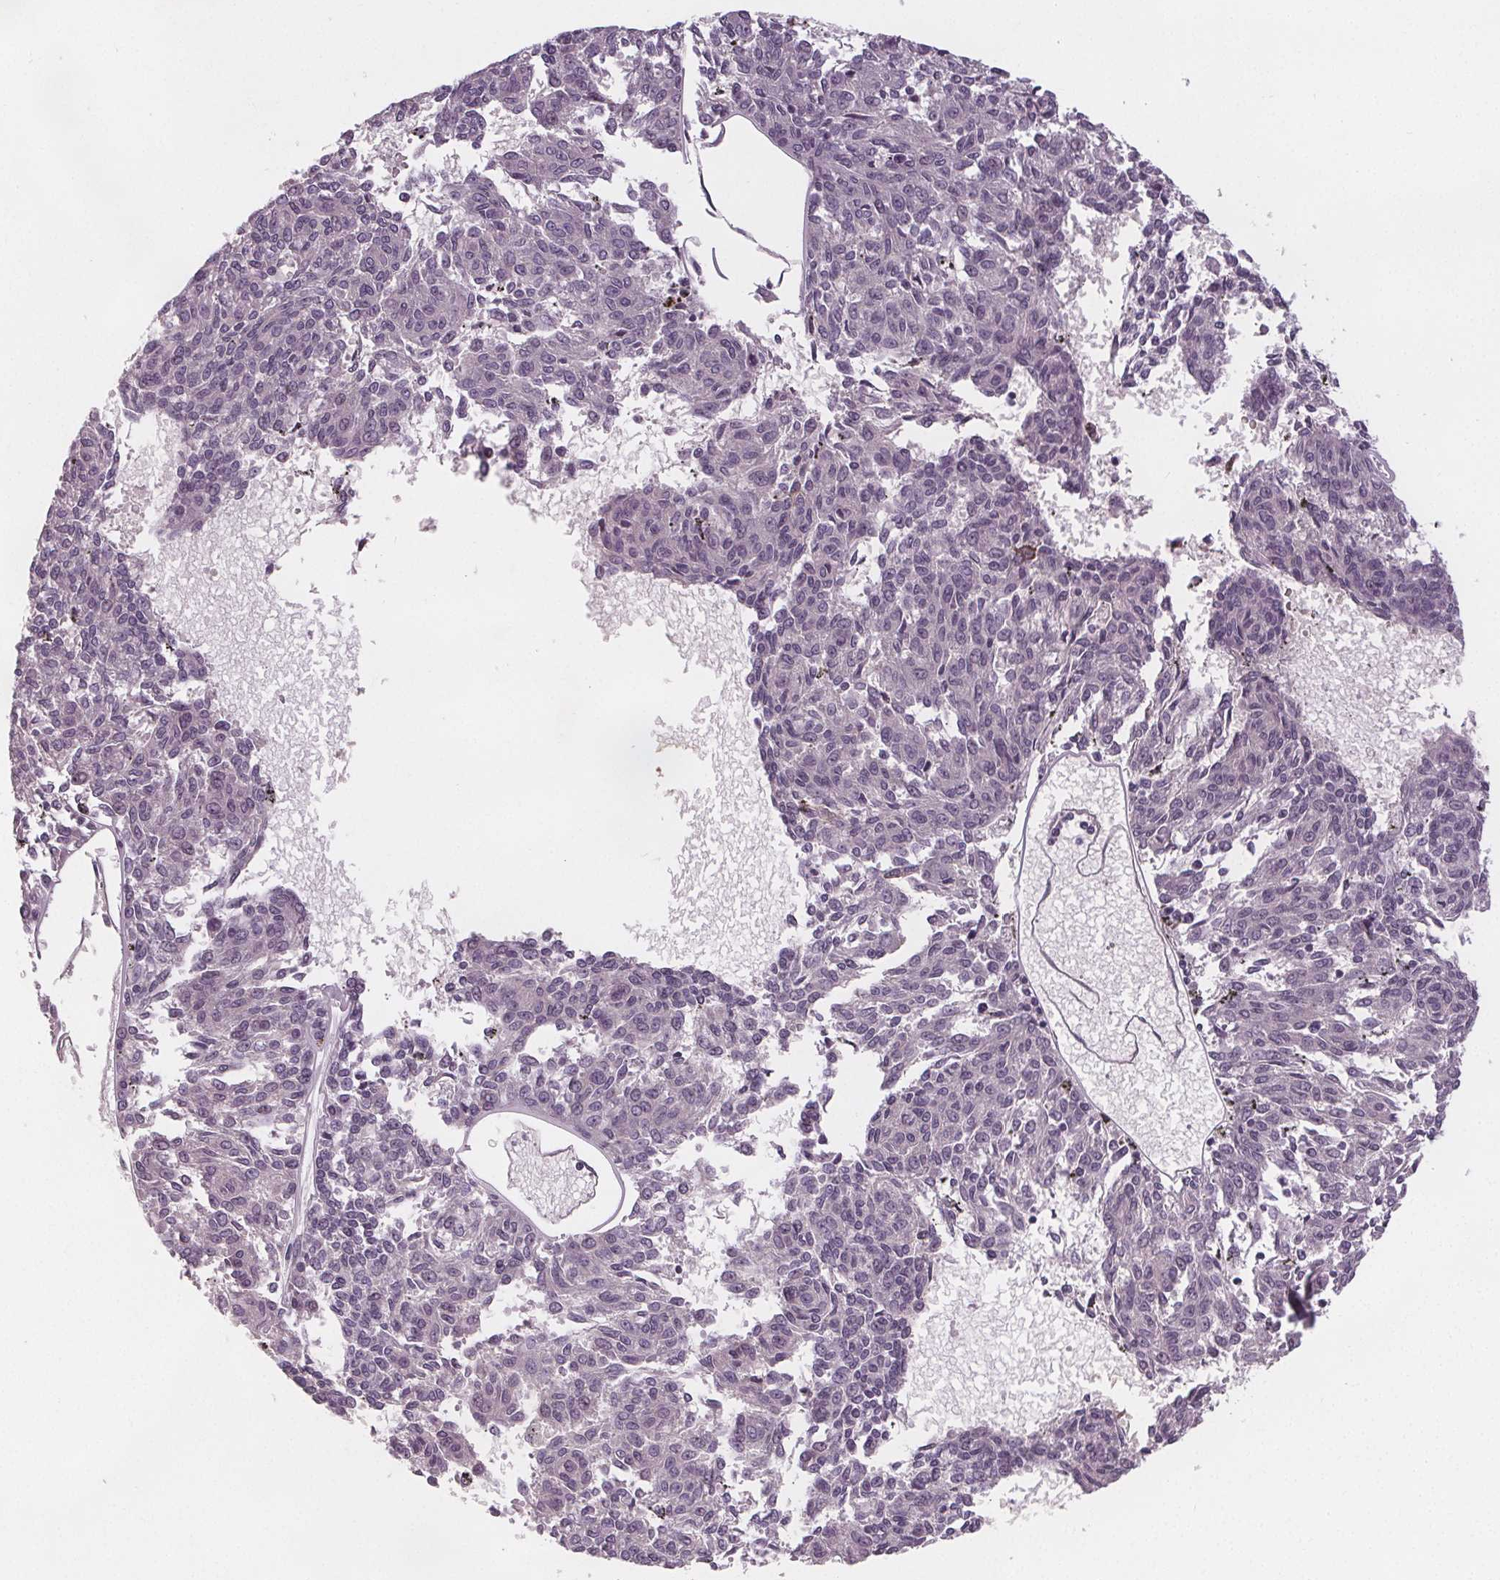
{"staining": {"intensity": "negative", "quantity": "none", "location": "none"}, "tissue": "melanoma", "cell_type": "Tumor cells", "image_type": "cancer", "snomed": [{"axis": "morphology", "description": "Malignant melanoma, NOS"}, {"axis": "topography", "description": "Skin"}], "caption": "This is an immunohistochemistry (IHC) histopathology image of human malignant melanoma. There is no expression in tumor cells.", "gene": "VNN1", "patient": {"sex": "female", "age": 72}}